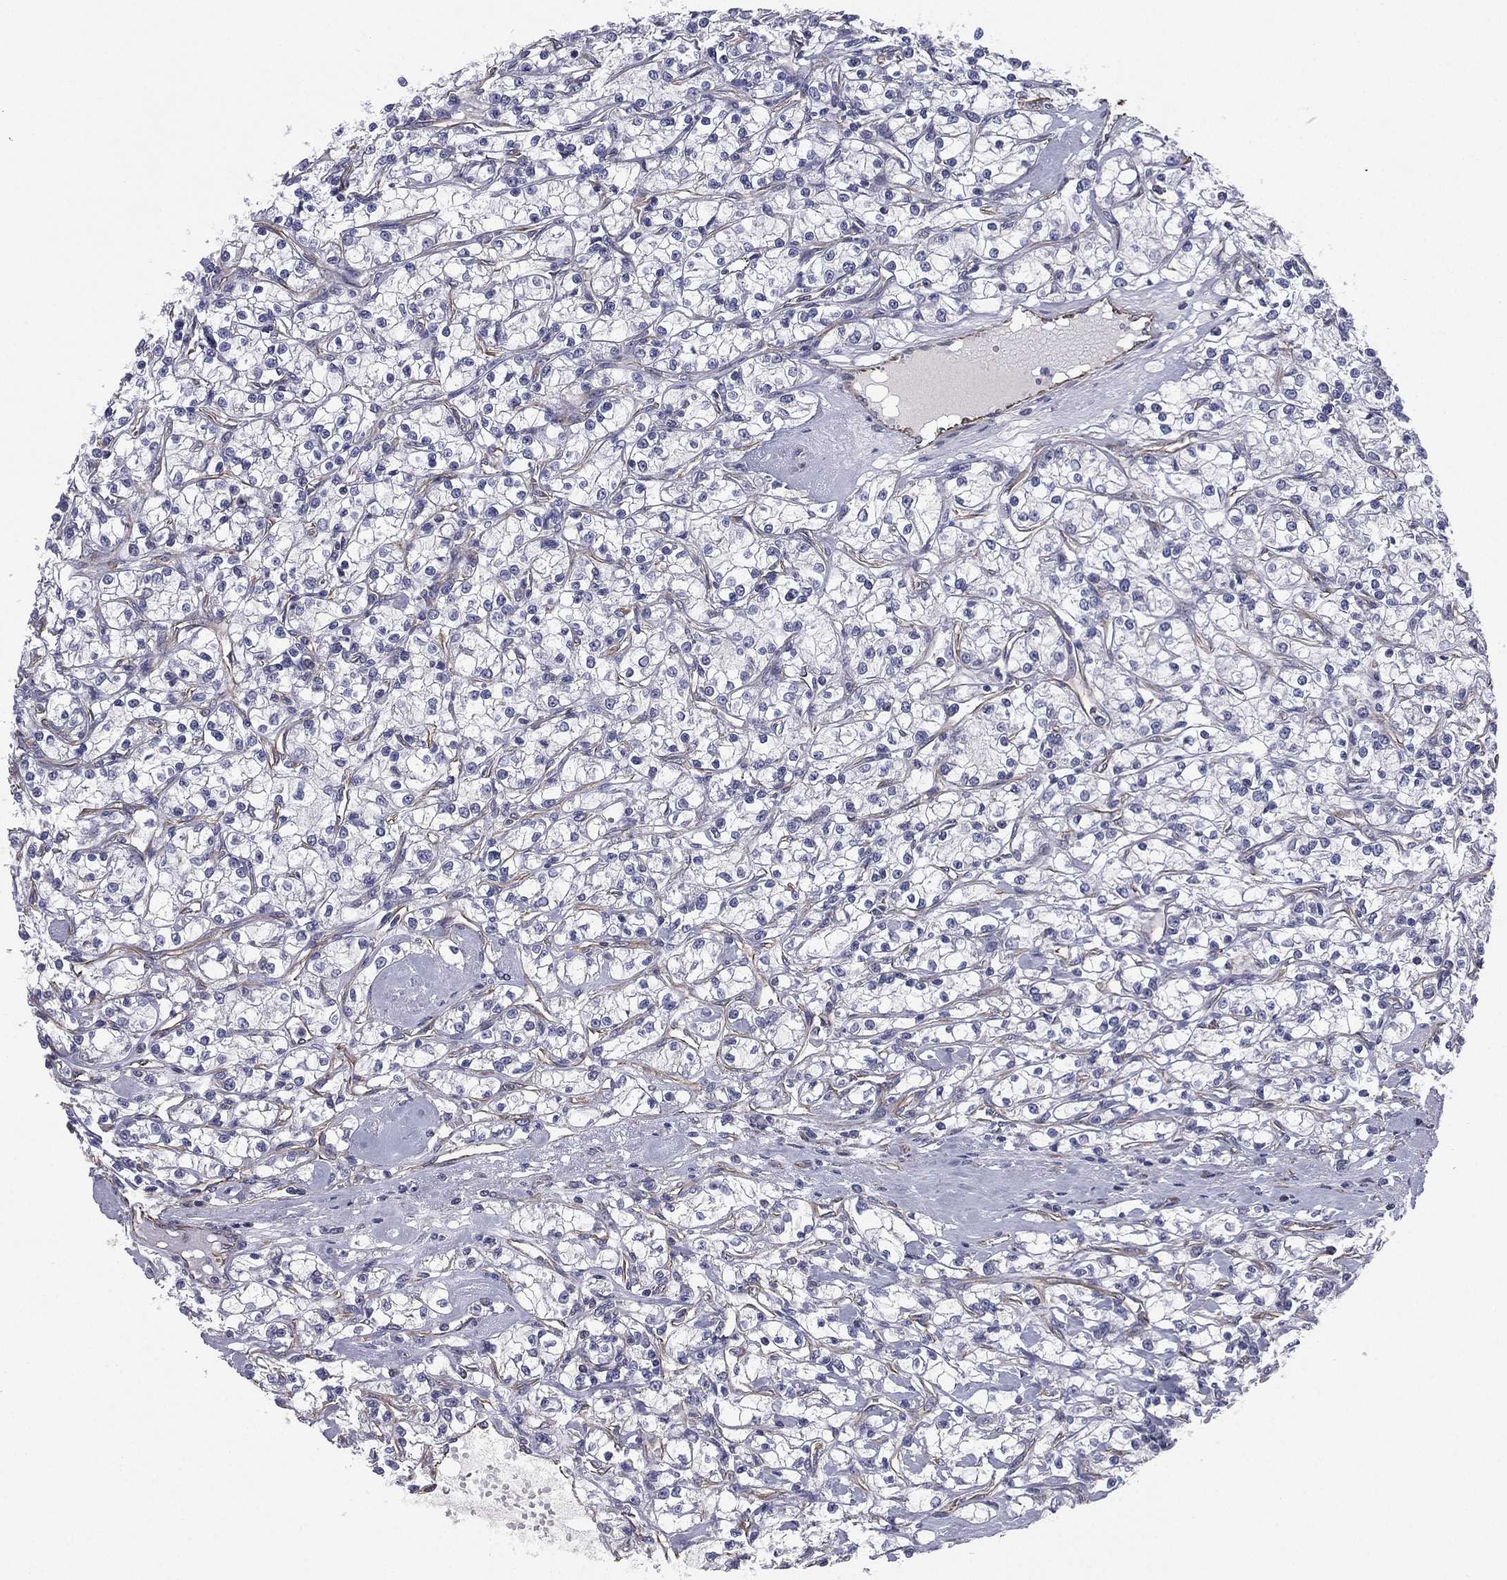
{"staining": {"intensity": "negative", "quantity": "none", "location": "none"}, "tissue": "renal cancer", "cell_type": "Tumor cells", "image_type": "cancer", "snomed": [{"axis": "morphology", "description": "Adenocarcinoma, NOS"}, {"axis": "topography", "description": "Kidney"}], "caption": "A histopathology image of renal cancer stained for a protein shows no brown staining in tumor cells.", "gene": "SCUBE1", "patient": {"sex": "female", "age": 59}}